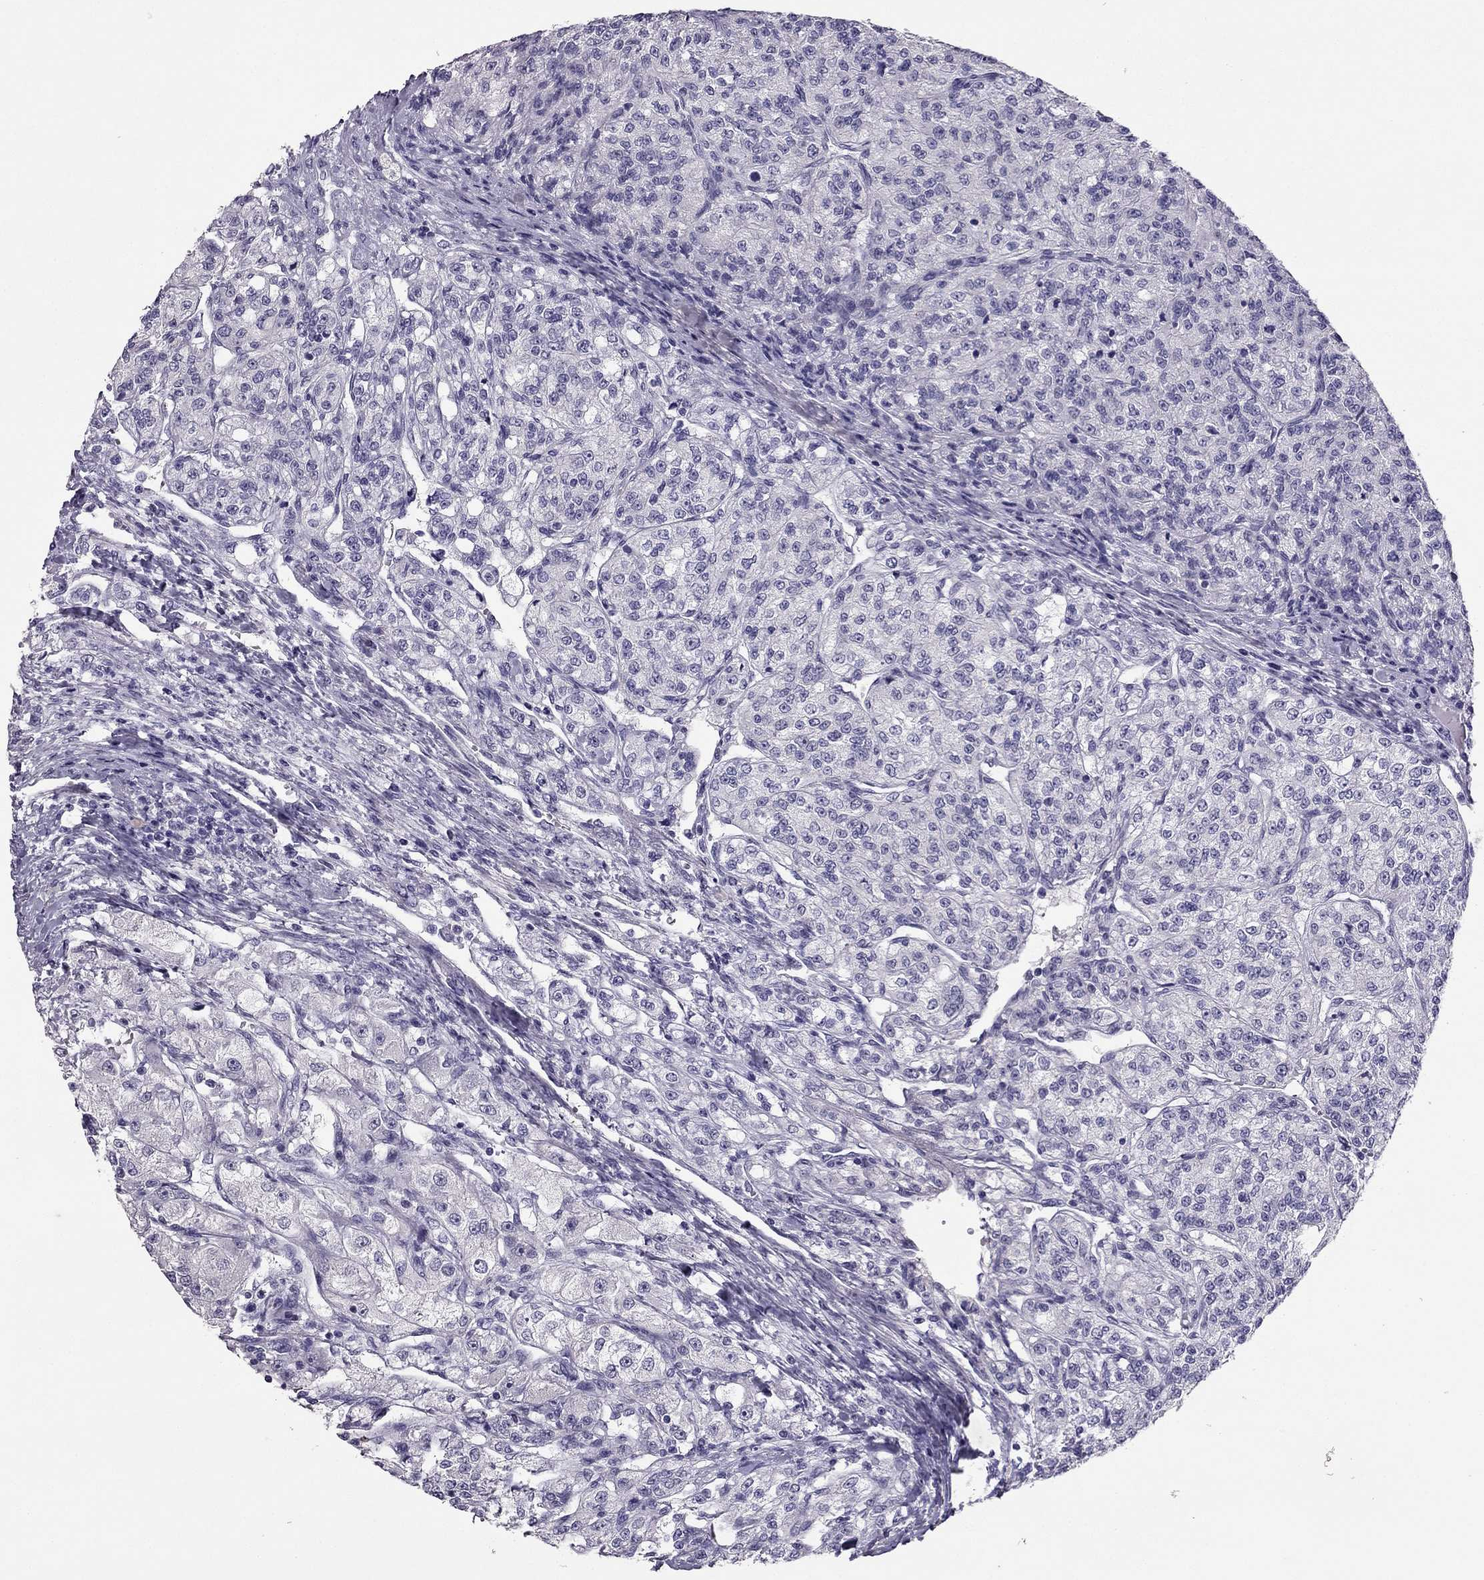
{"staining": {"intensity": "negative", "quantity": "none", "location": "none"}, "tissue": "renal cancer", "cell_type": "Tumor cells", "image_type": "cancer", "snomed": [{"axis": "morphology", "description": "Adenocarcinoma, NOS"}, {"axis": "topography", "description": "Kidney"}], "caption": "This is an IHC image of renal adenocarcinoma. There is no staining in tumor cells.", "gene": "RHO", "patient": {"sex": "female", "age": 63}}